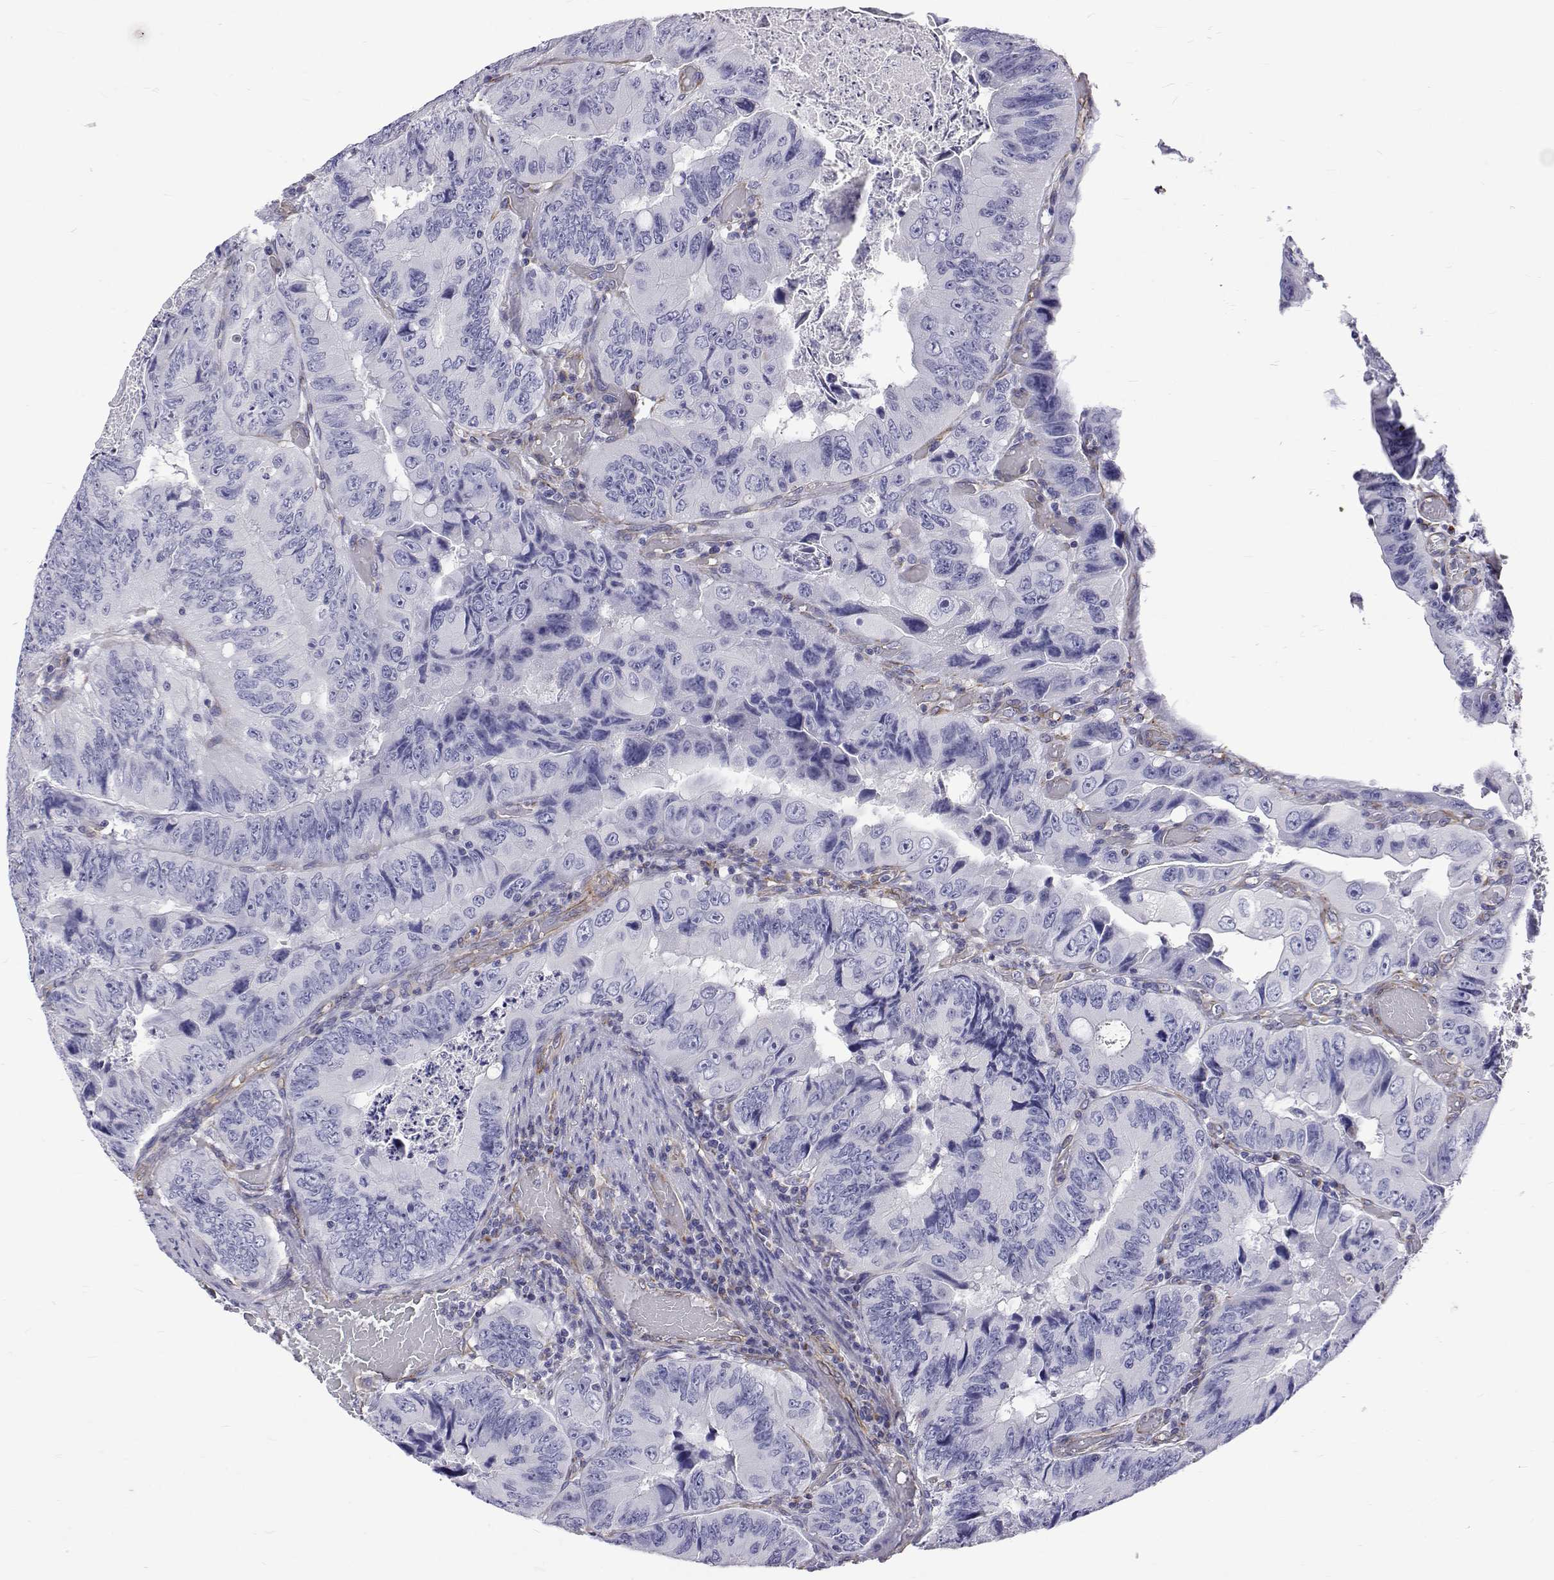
{"staining": {"intensity": "negative", "quantity": "none", "location": "none"}, "tissue": "colorectal cancer", "cell_type": "Tumor cells", "image_type": "cancer", "snomed": [{"axis": "morphology", "description": "Adenocarcinoma, NOS"}, {"axis": "topography", "description": "Colon"}], "caption": "Adenocarcinoma (colorectal) was stained to show a protein in brown. There is no significant positivity in tumor cells.", "gene": "OPRPN", "patient": {"sex": "female", "age": 84}}